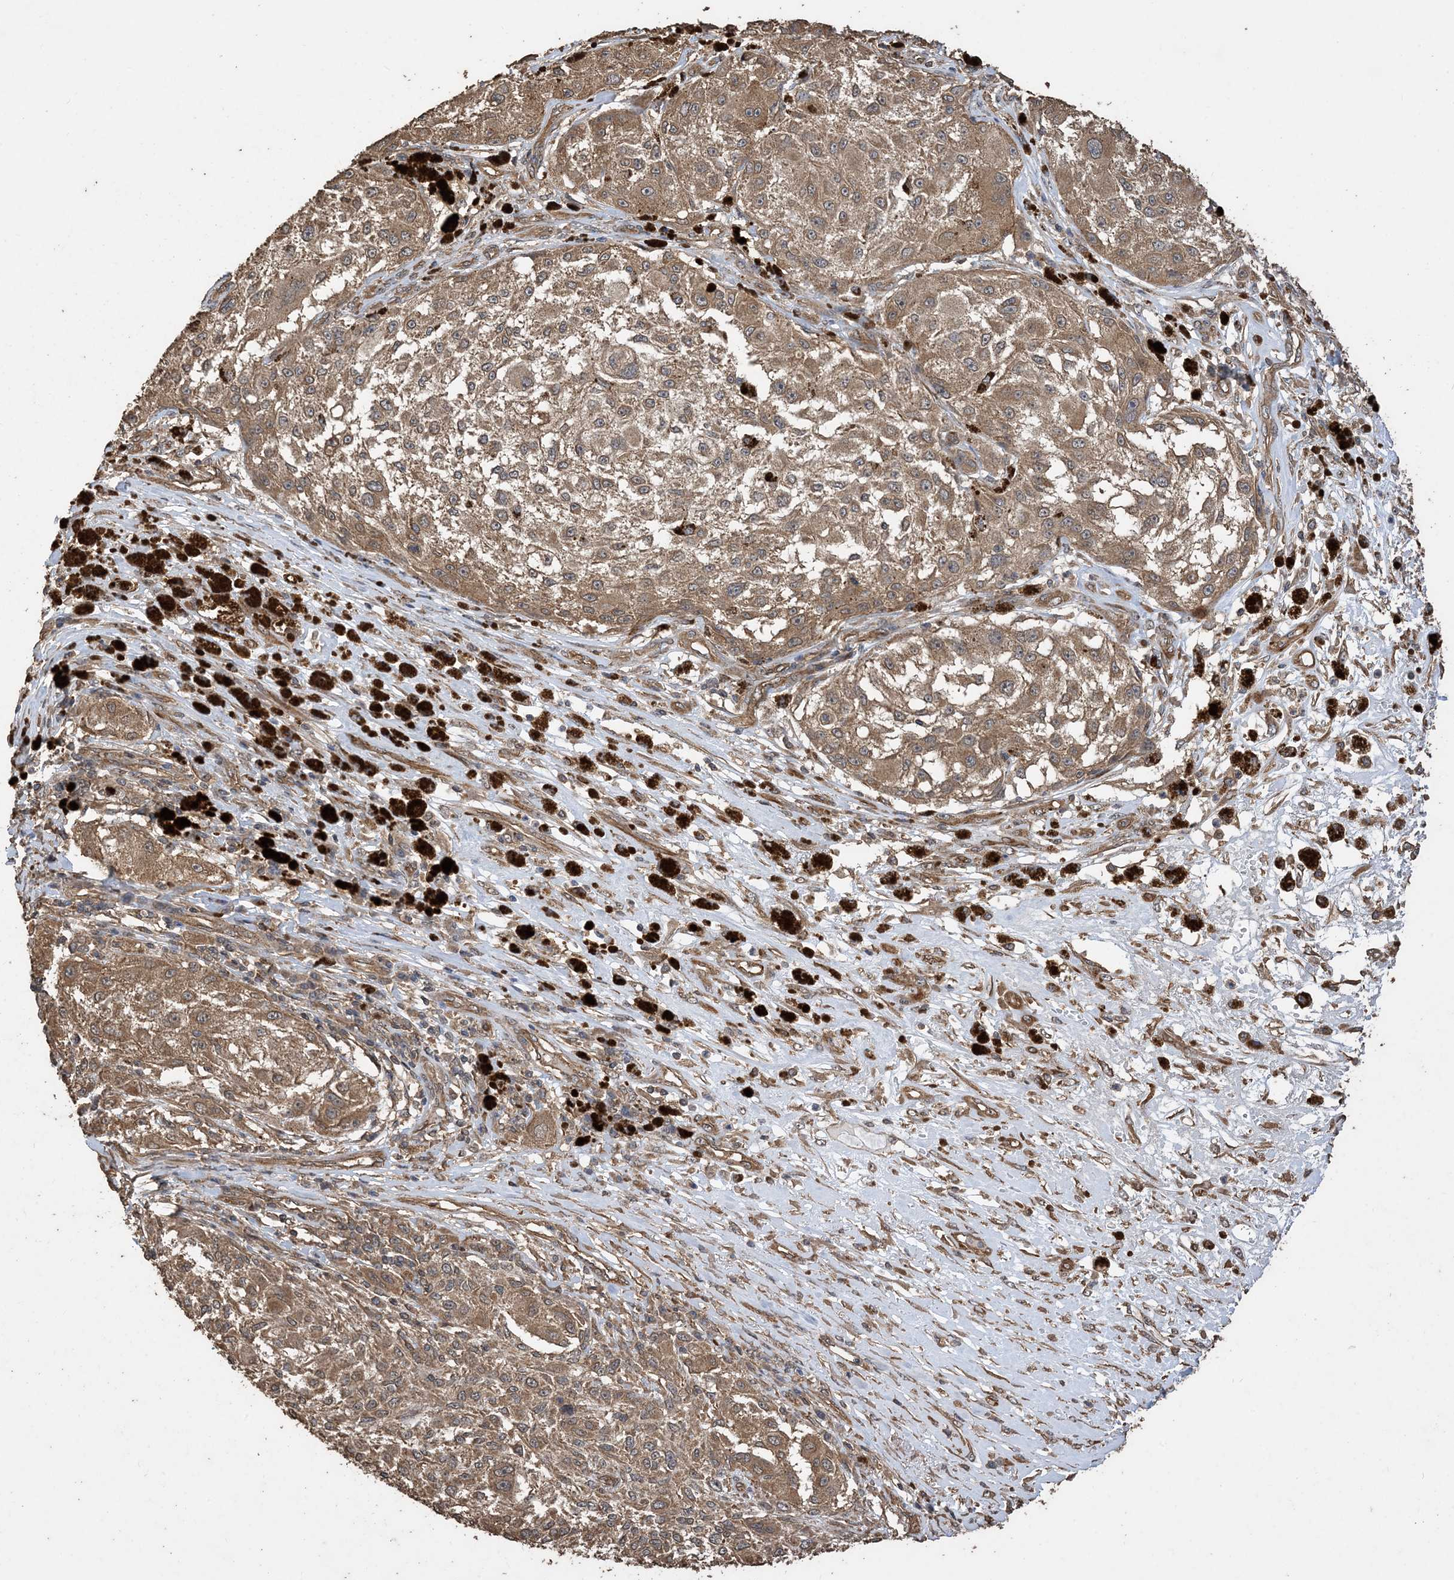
{"staining": {"intensity": "moderate", "quantity": ">75%", "location": "cytoplasmic/membranous"}, "tissue": "melanoma", "cell_type": "Tumor cells", "image_type": "cancer", "snomed": [{"axis": "morphology", "description": "Necrosis, NOS"}, {"axis": "morphology", "description": "Malignant melanoma, NOS"}, {"axis": "topography", "description": "Skin"}], "caption": "About >75% of tumor cells in human melanoma show moderate cytoplasmic/membranous protein positivity as visualized by brown immunohistochemical staining.", "gene": "ZKSCAN5", "patient": {"sex": "female", "age": 87}}